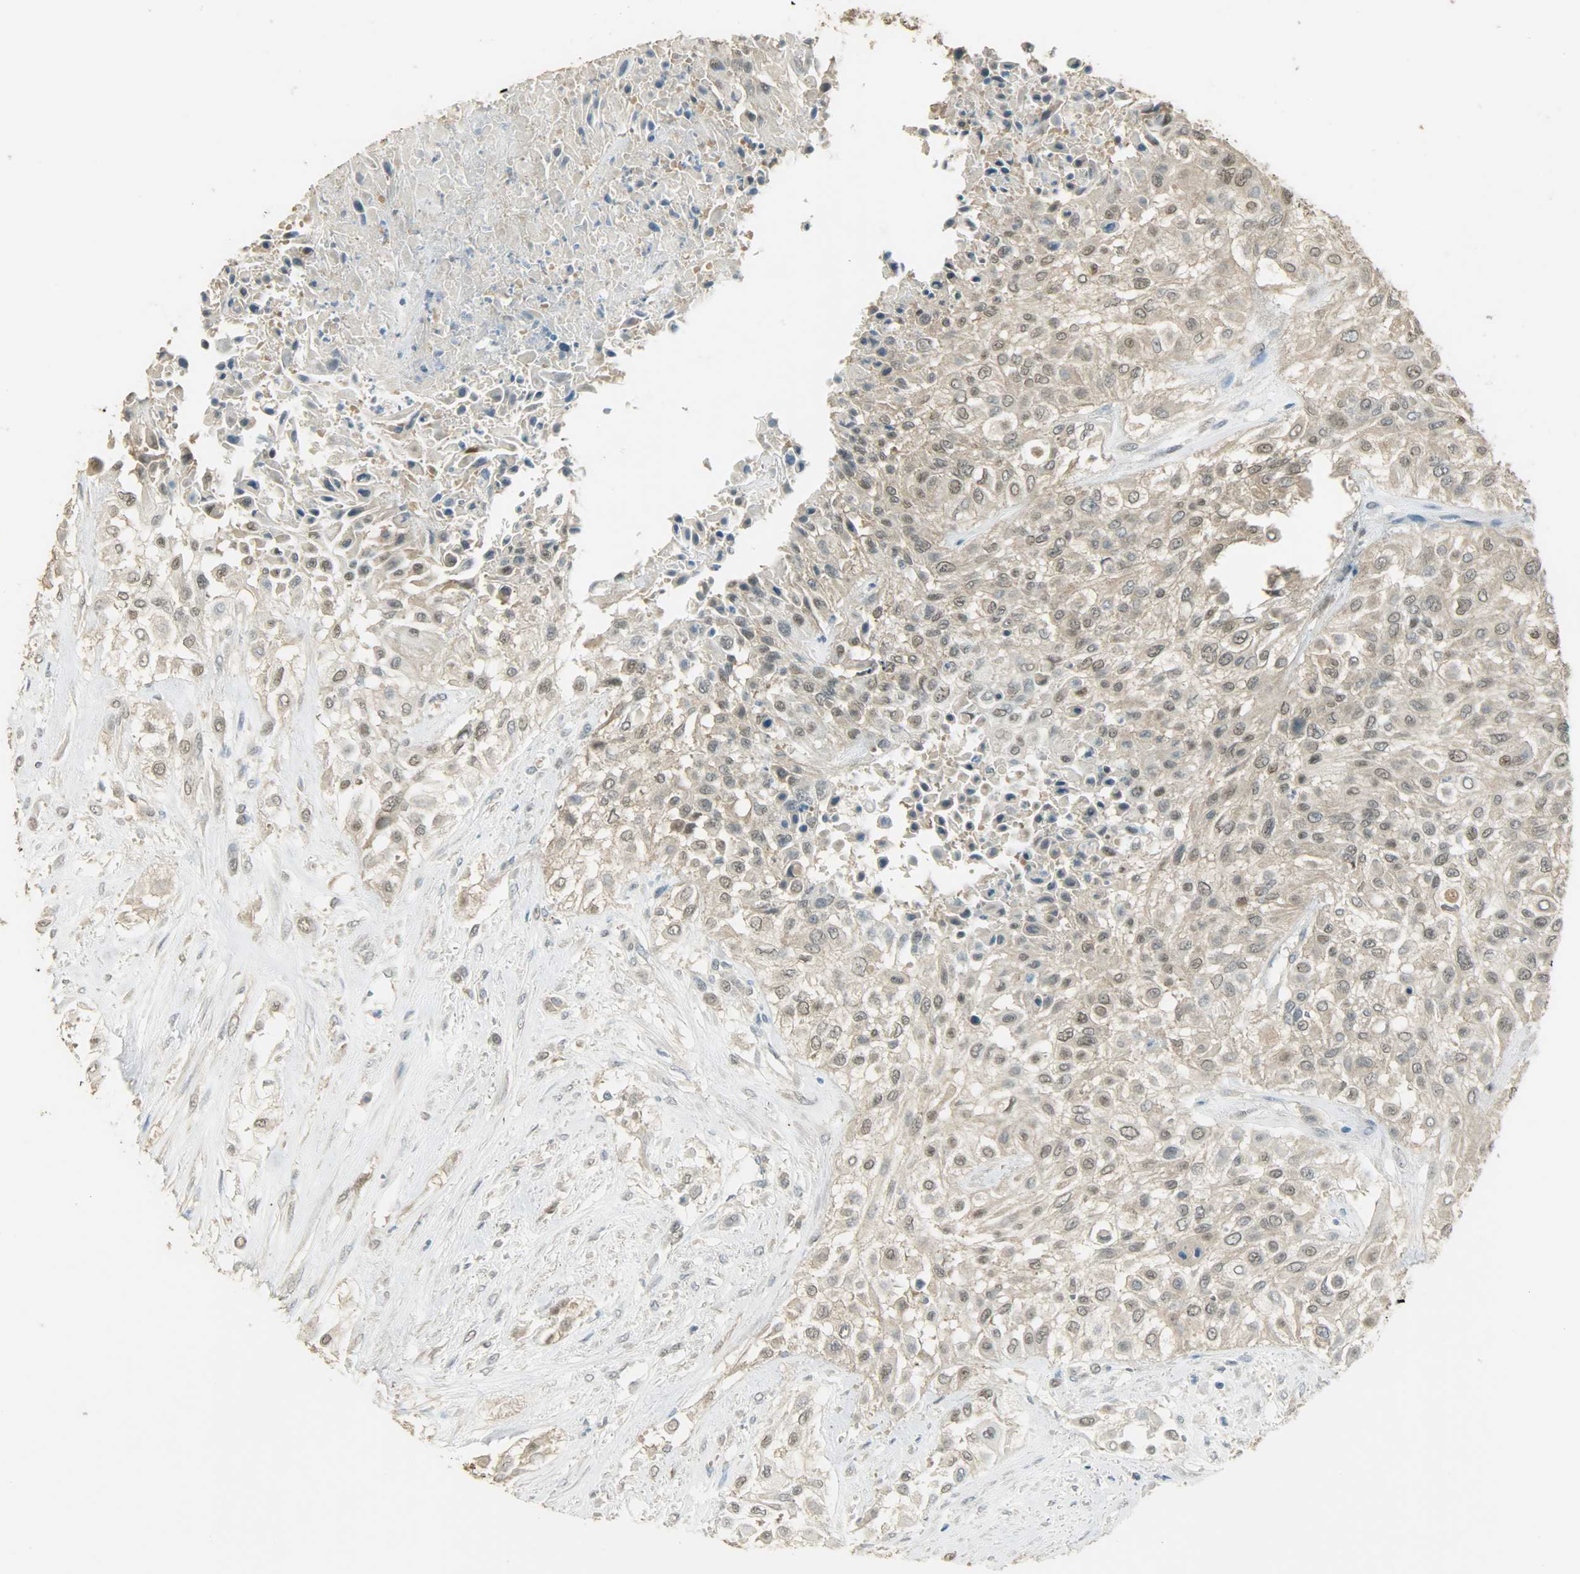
{"staining": {"intensity": "weak", "quantity": ">75%", "location": "cytoplasmic/membranous,nuclear"}, "tissue": "urothelial cancer", "cell_type": "Tumor cells", "image_type": "cancer", "snomed": [{"axis": "morphology", "description": "Urothelial carcinoma, High grade"}, {"axis": "topography", "description": "Urinary bladder"}], "caption": "Protein analysis of urothelial cancer tissue demonstrates weak cytoplasmic/membranous and nuclear positivity in approximately >75% of tumor cells.", "gene": "PRMT5", "patient": {"sex": "male", "age": 57}}